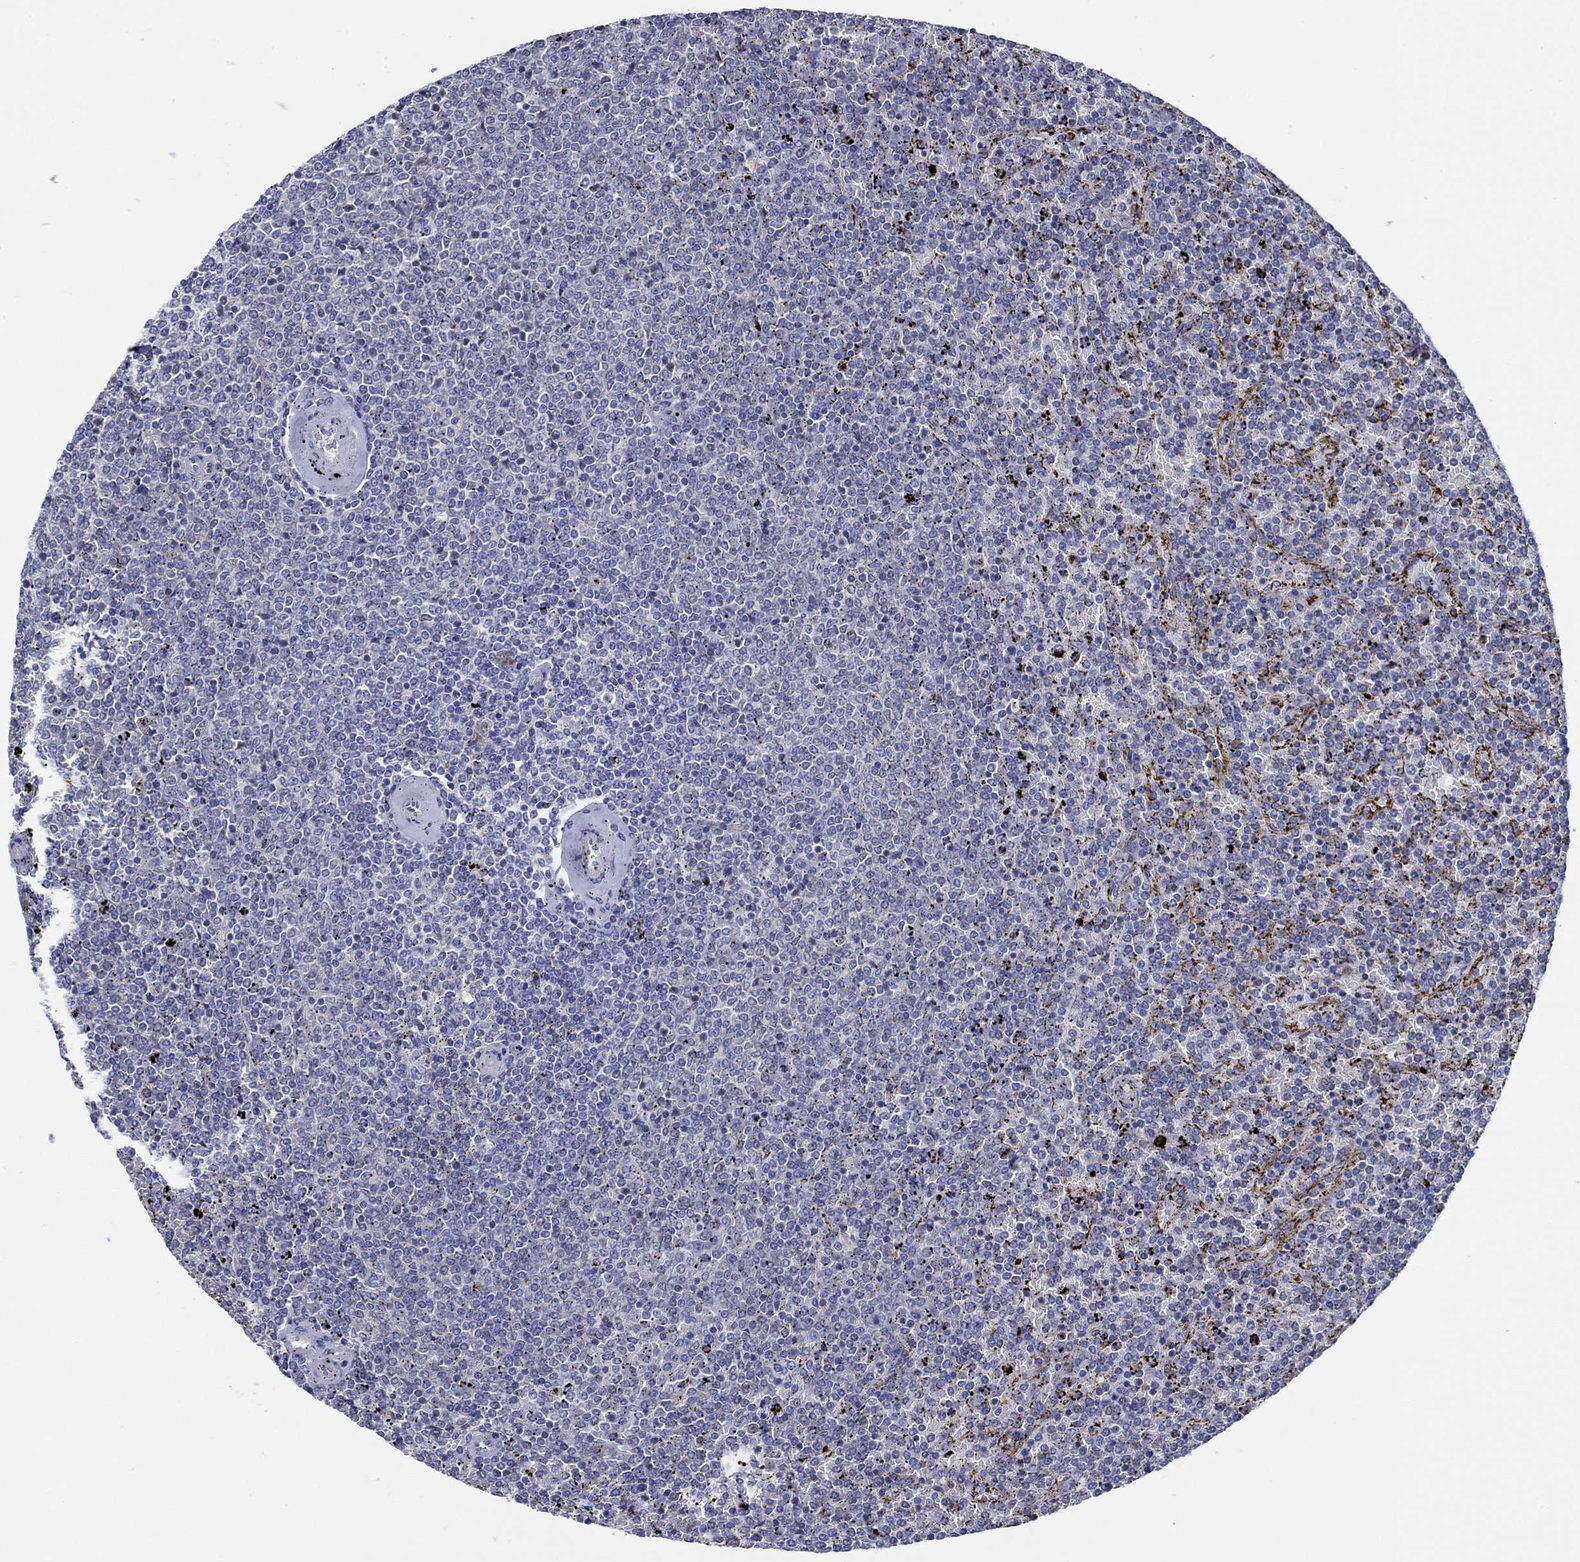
{"staining": {"intensity": "negative", "quantity": "none", "location": "none"}, "tissue": "lymphoma", "cell_type": "Tumor cells", "image_type": "cancer", "snomed": [{"axis": "morphology", "description": "Malignant lymphoma, non-Hodgkin's type, Low grade"}, {"axis": "topography", "description": "Spleen"}], "caption": "IHC micrograph of human lymphoma stained for a protein (brown), which shows no staining in tumor cells.", "gene": "CFAP61", "patient": {"sex": "female", "age": 77}}